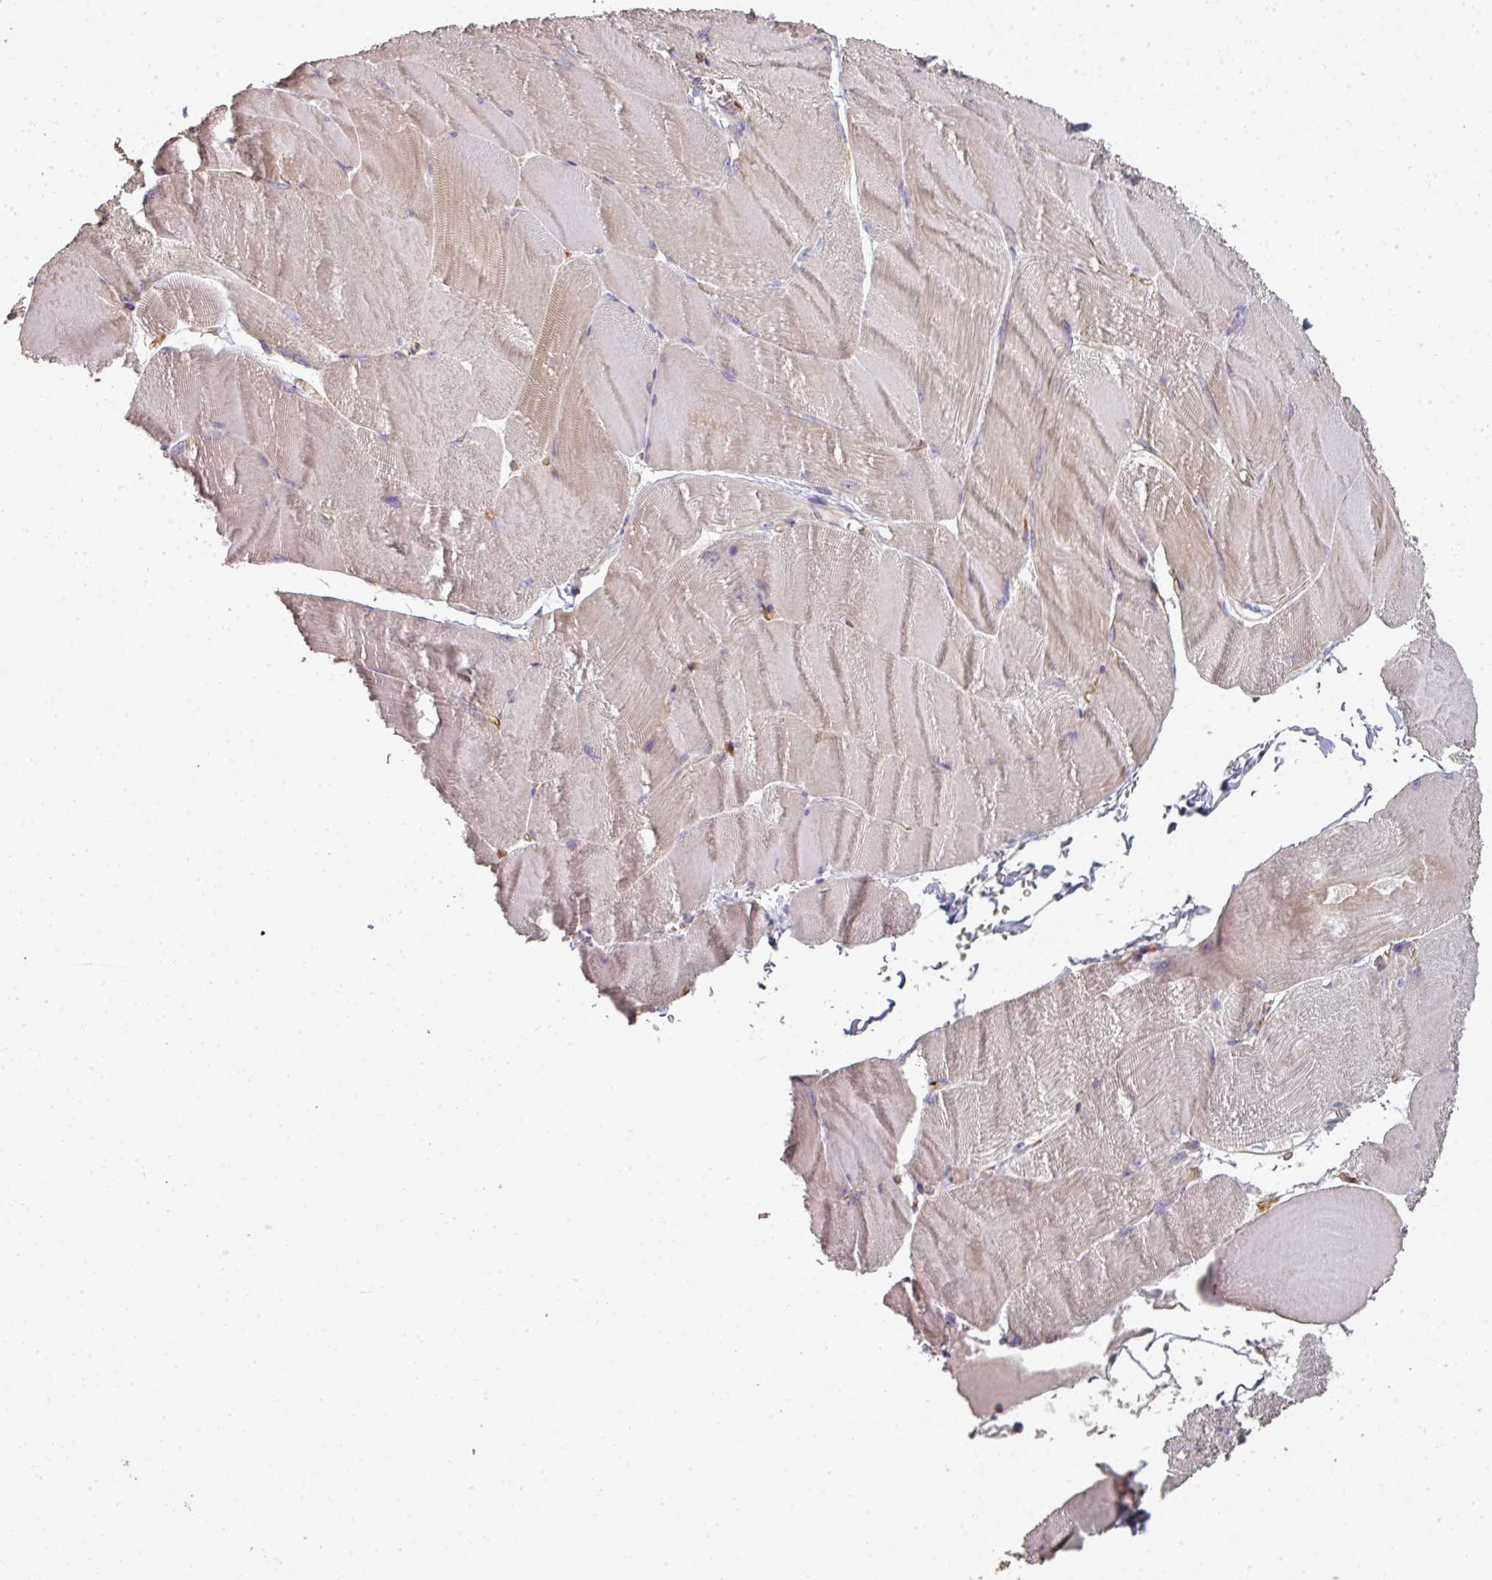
{"staining": {"intensity": "negative", "quantity": "none", "location": "none"}, "tissue": "skeletal muscle", "cell_type": "Myocytes", "image_type": "normal", "snomed": [{"axis": "morphology", "description": "Normal tissue, NOS"}, {"axis": "morphology", "description": "Basal cell carcinoma"}, {"axis": "topography", "description": "Skeletal muscle"}], "caption": "This histopathology image is of normal skeletal muscle stained with IHC to label a protein in brown with the nuclei are counter-stained blue. There is no expression in myocytes. (DAB immunohistochemistry (IHC), high magnification).", "gene": "PCDH1", "patient": {"sex": "female", "age": 64}}